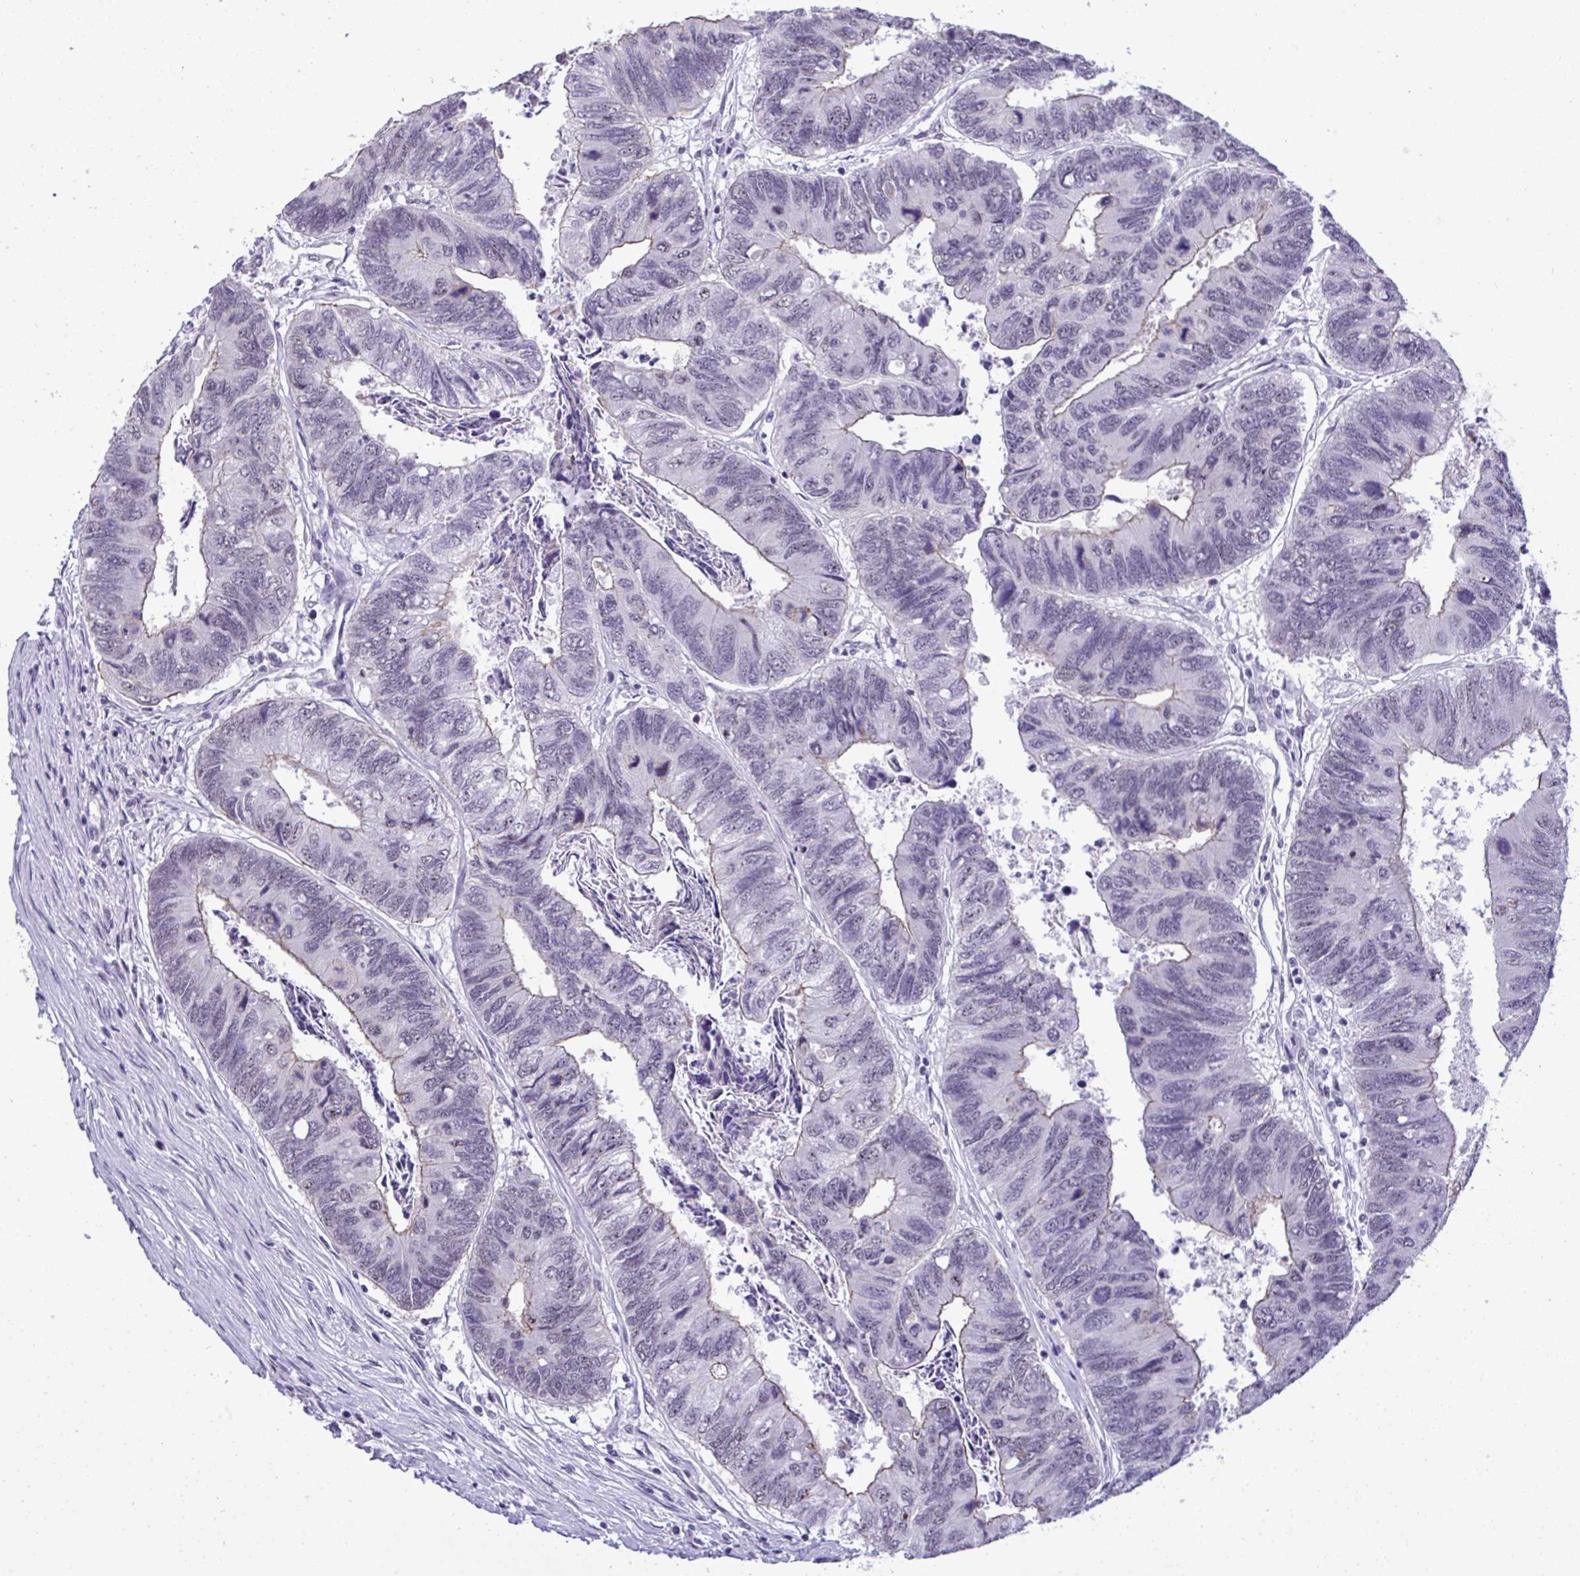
{"staining": {"intensity": "negative", "quantity": "none", "location": "none"}, "tissue": "colorectal cancer", "cell_type": "Tumor cells", "image_type": "cancer", "snomed": [{"axis": "morphology", "description": "Adenocarcinoma, NOS"}, {"axis": "topography", "description": "Colon"}], "caption": "Colorectal cancer stained for a protein using immunohistochemistry (IHC) reveals no staining tumor cells.", "gene": "YBX2", "patient": {"sex": "female", "age": 67}}